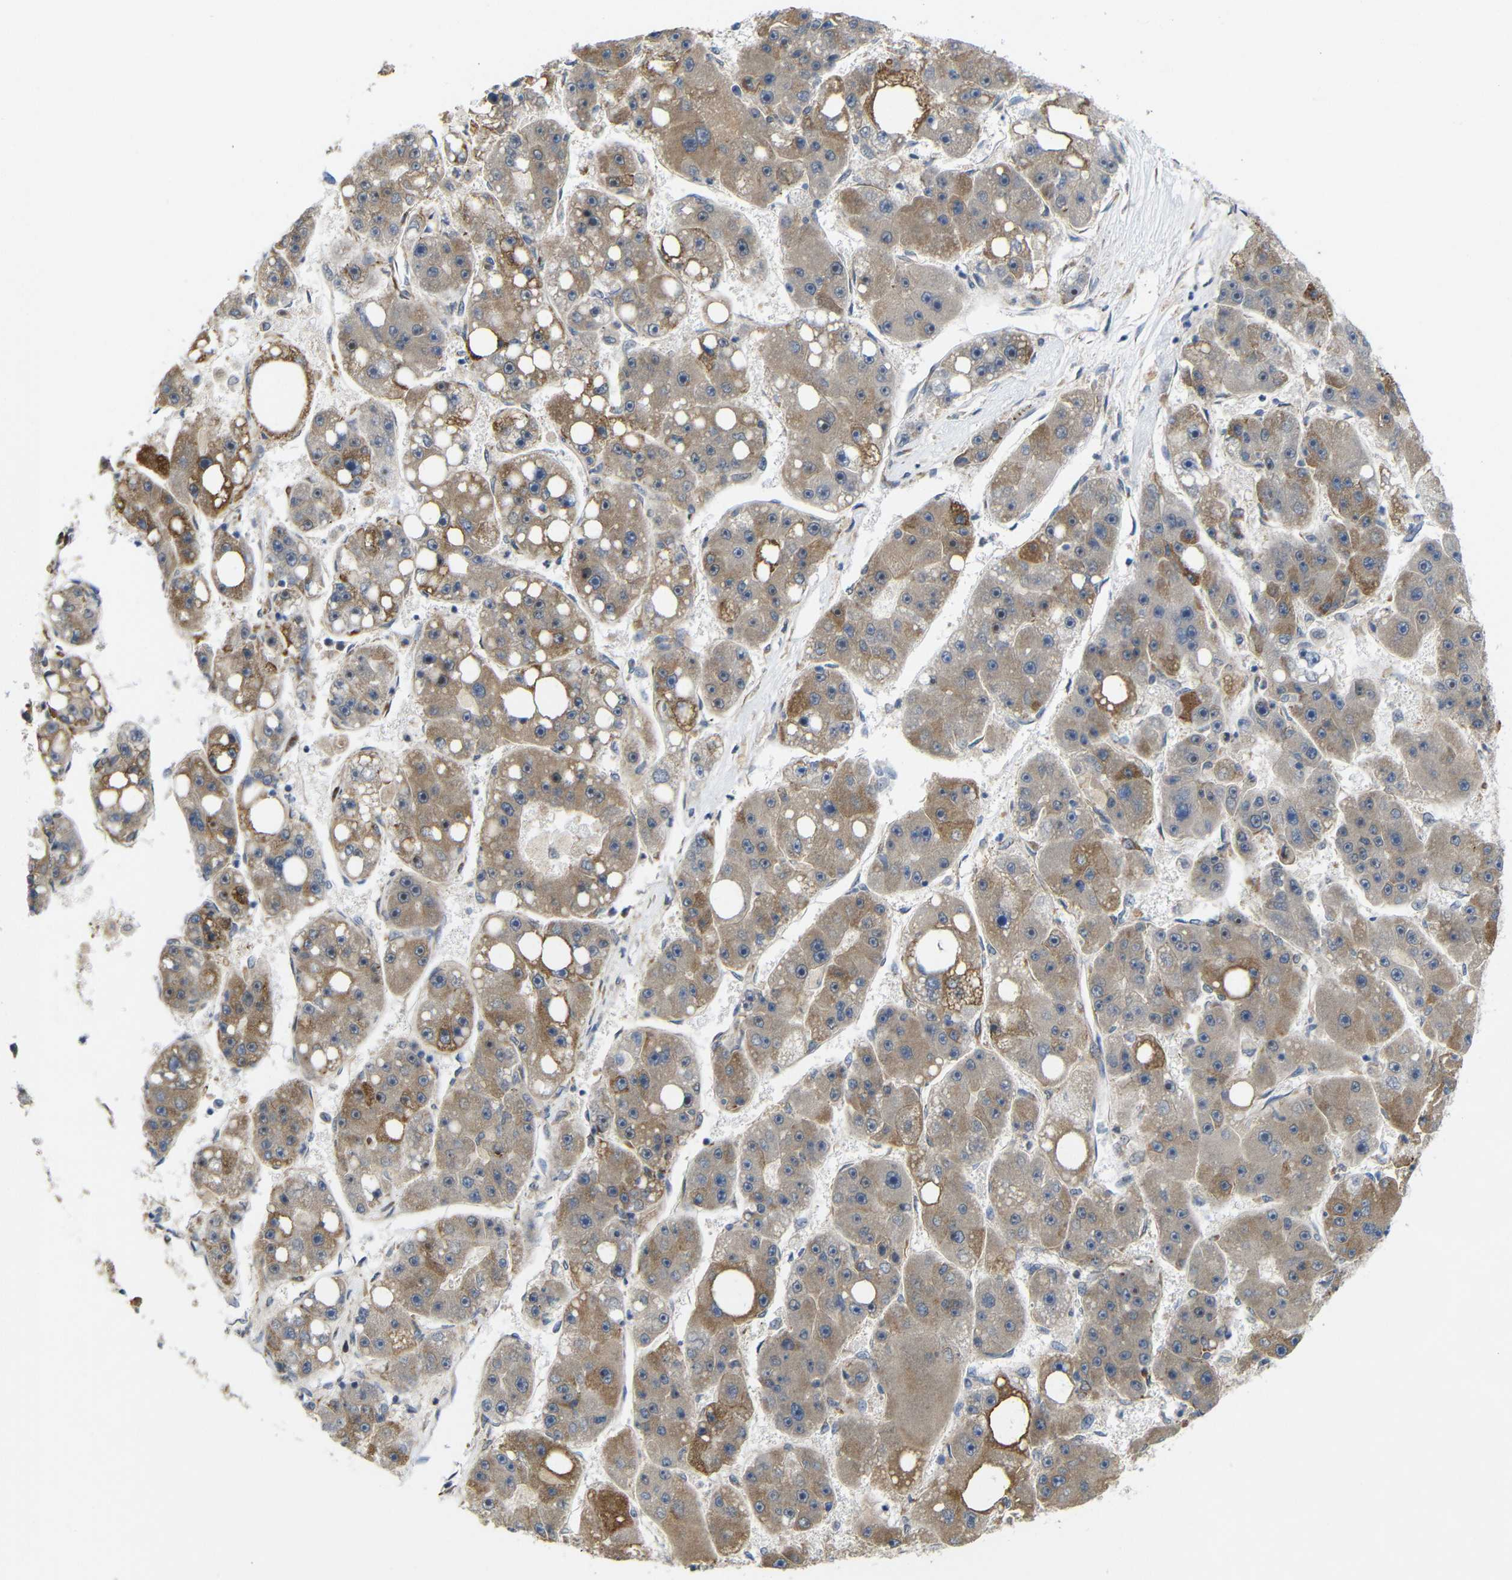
{"staining": {"intensity": "moderate", "quantity": ">75%", "location": "cytoplasmic/membranous"}, "tissue": "liver cancer", "cell_type": "Tumor cells", "image_type": "cancer", "snomed": [{"axis": "morphology", "description": "Carcinoma, Hepatocellular, NOS"}, {"axis": "topography", "description": "Liver"}], "caption": "Immunohistochemistry micrograph of neoplastic tissue: hepatocellular carcinoma (liver) stained using immunohistochemistry reveals medium levels of moderate protein expression localized specifically in the cytoplasmic/membranous of tumor cells, appearing as a cytoplasmic/membranous brown color.", "gene": "P3H2", "patient": {"sex": "female", "age": 61}}